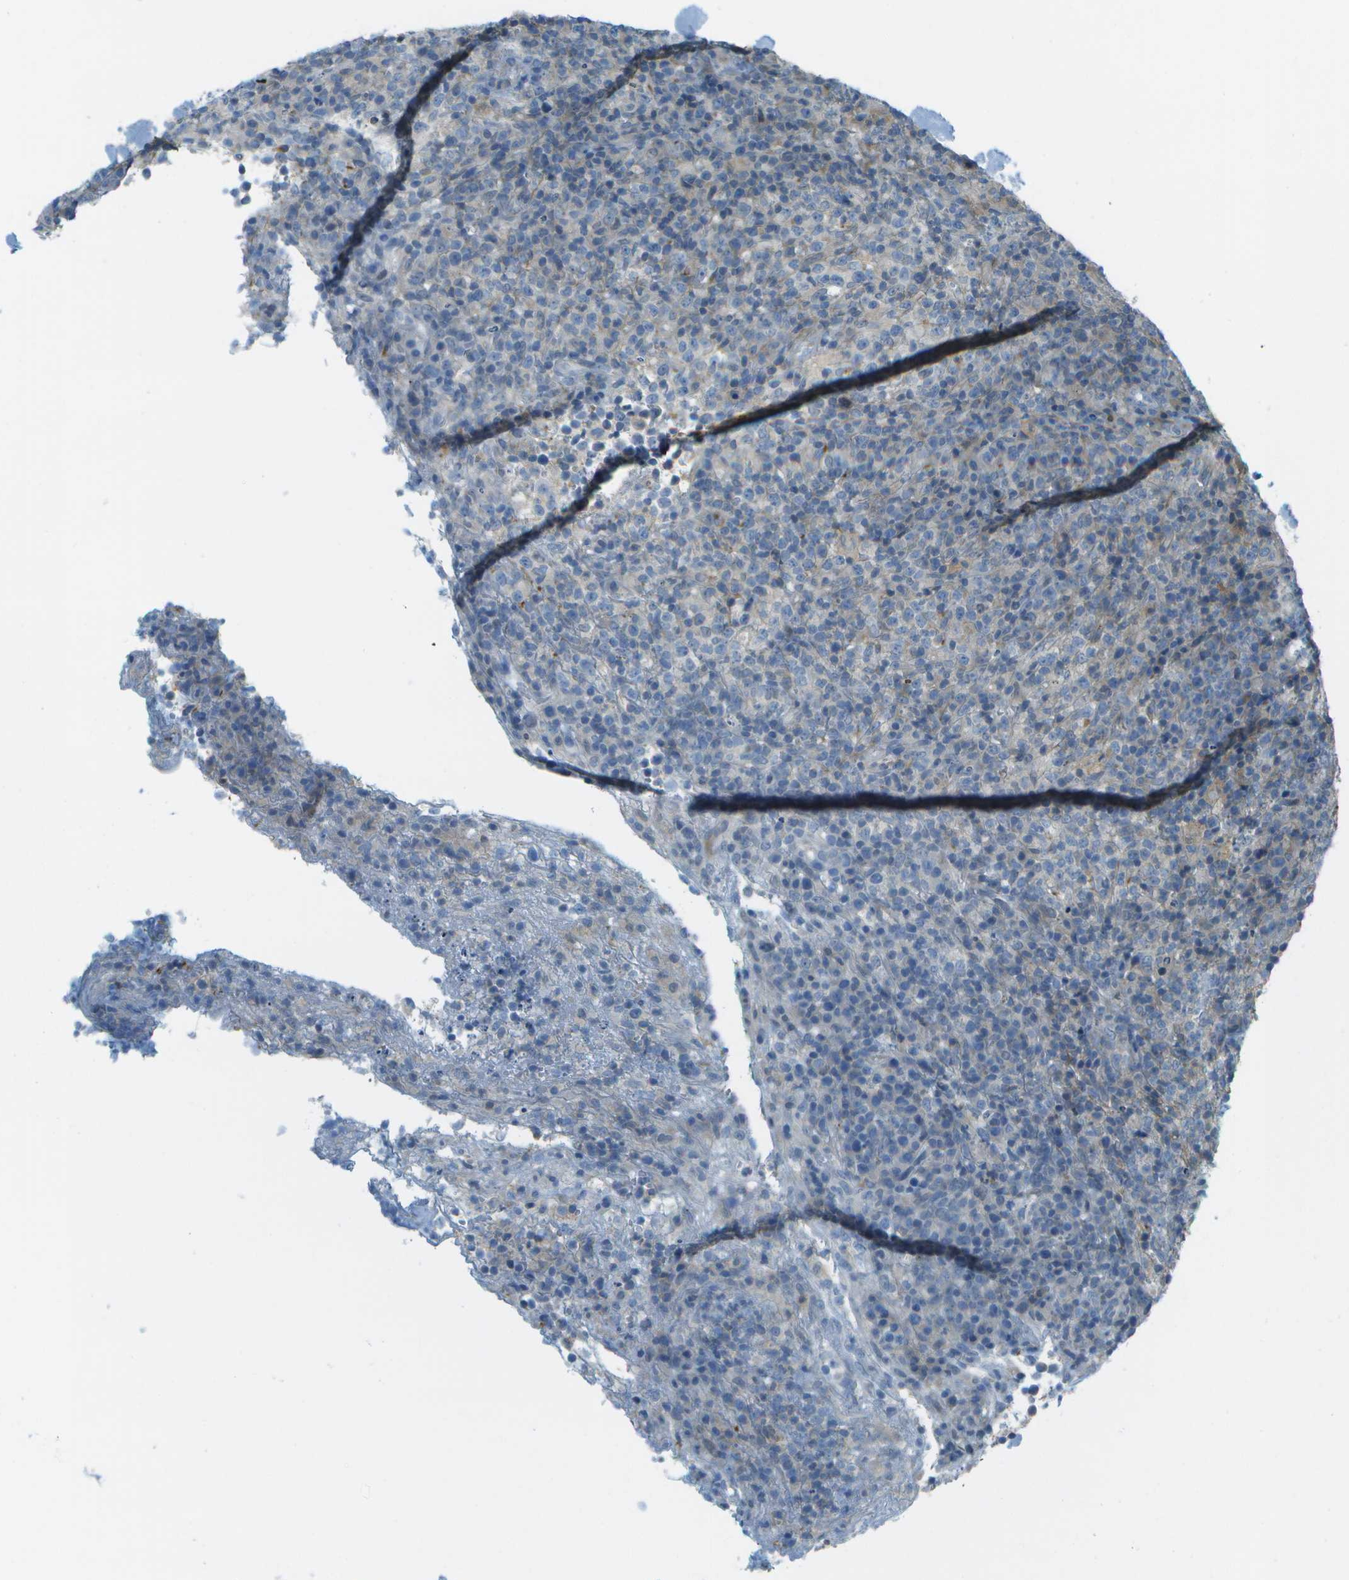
{"staining": {"intensity": "negative", "quantity": "none", "location": "none"}, "tissue": "lymphoma", "cell_type": "Tumor cells", "image_type": "cancer", "snomed": [{"axis": "morphology", "description": "Malignant lymphoma, non-Hodgkin's type, High grade"}, {"axis": "topography", "description": "Lymph node"}], "caption": "The histopathology image displays no staining of tumor cells in lymphoma.", "gene": "LRRC66", "patient": {"sex": "female", "age": 76}}